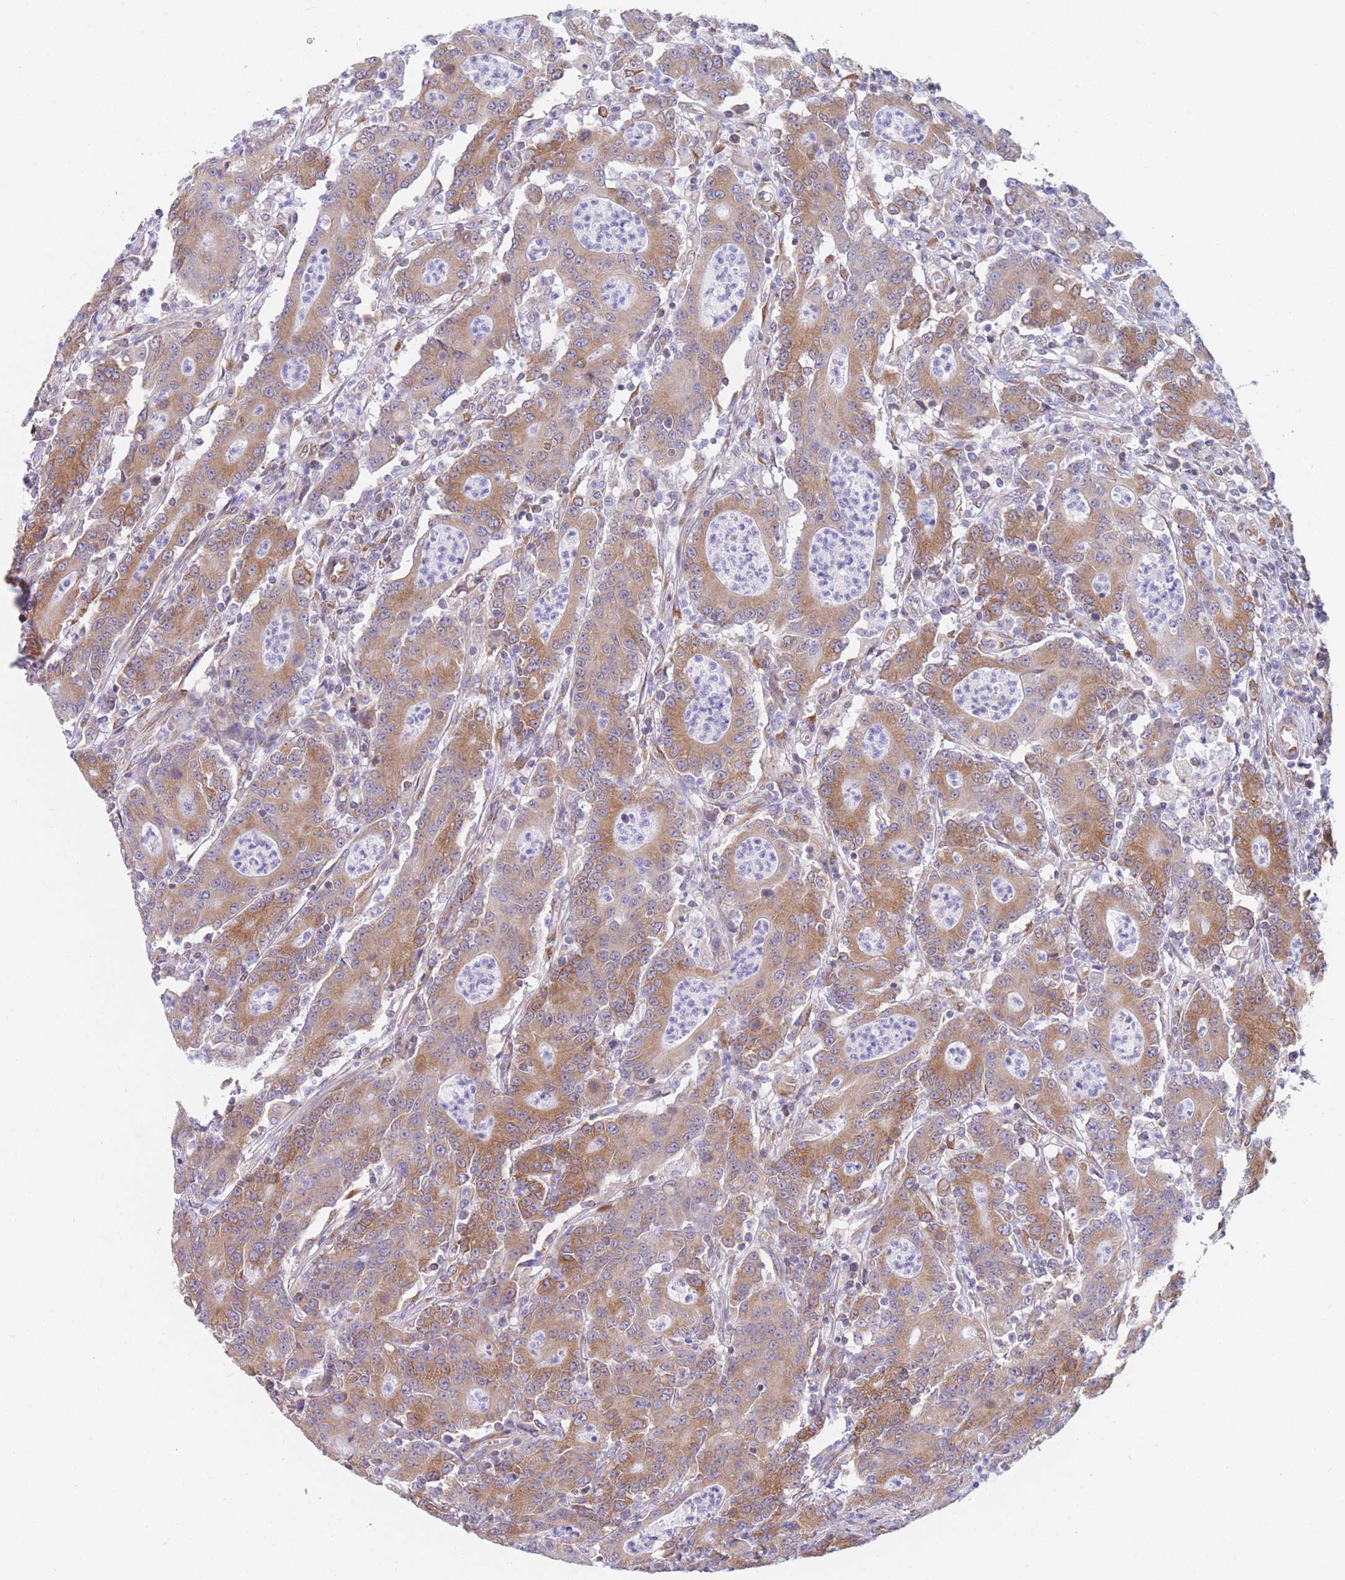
{"staining": {"intensity": "moderate", "quantity": ">75%", "location": "cytoplasmic/membranous"}, "tissue": "colorectal cancer", "cell_type": "Tumor cells", "image_type": "cancer", "snomed": [{"axis": "morphology", "description": "Adenocarcinoma, NOS"}, {"axis": "topography", "description": "Colon"}], "caption": "Adenocarcinoma (colorectal) tissue displays moderate cytoplasmic/membranous expression in about >75% of tumor cells, visualized by immunohistochemistry.", "gene": "AK9", "patient": {"sex": "male", "age": 83}}